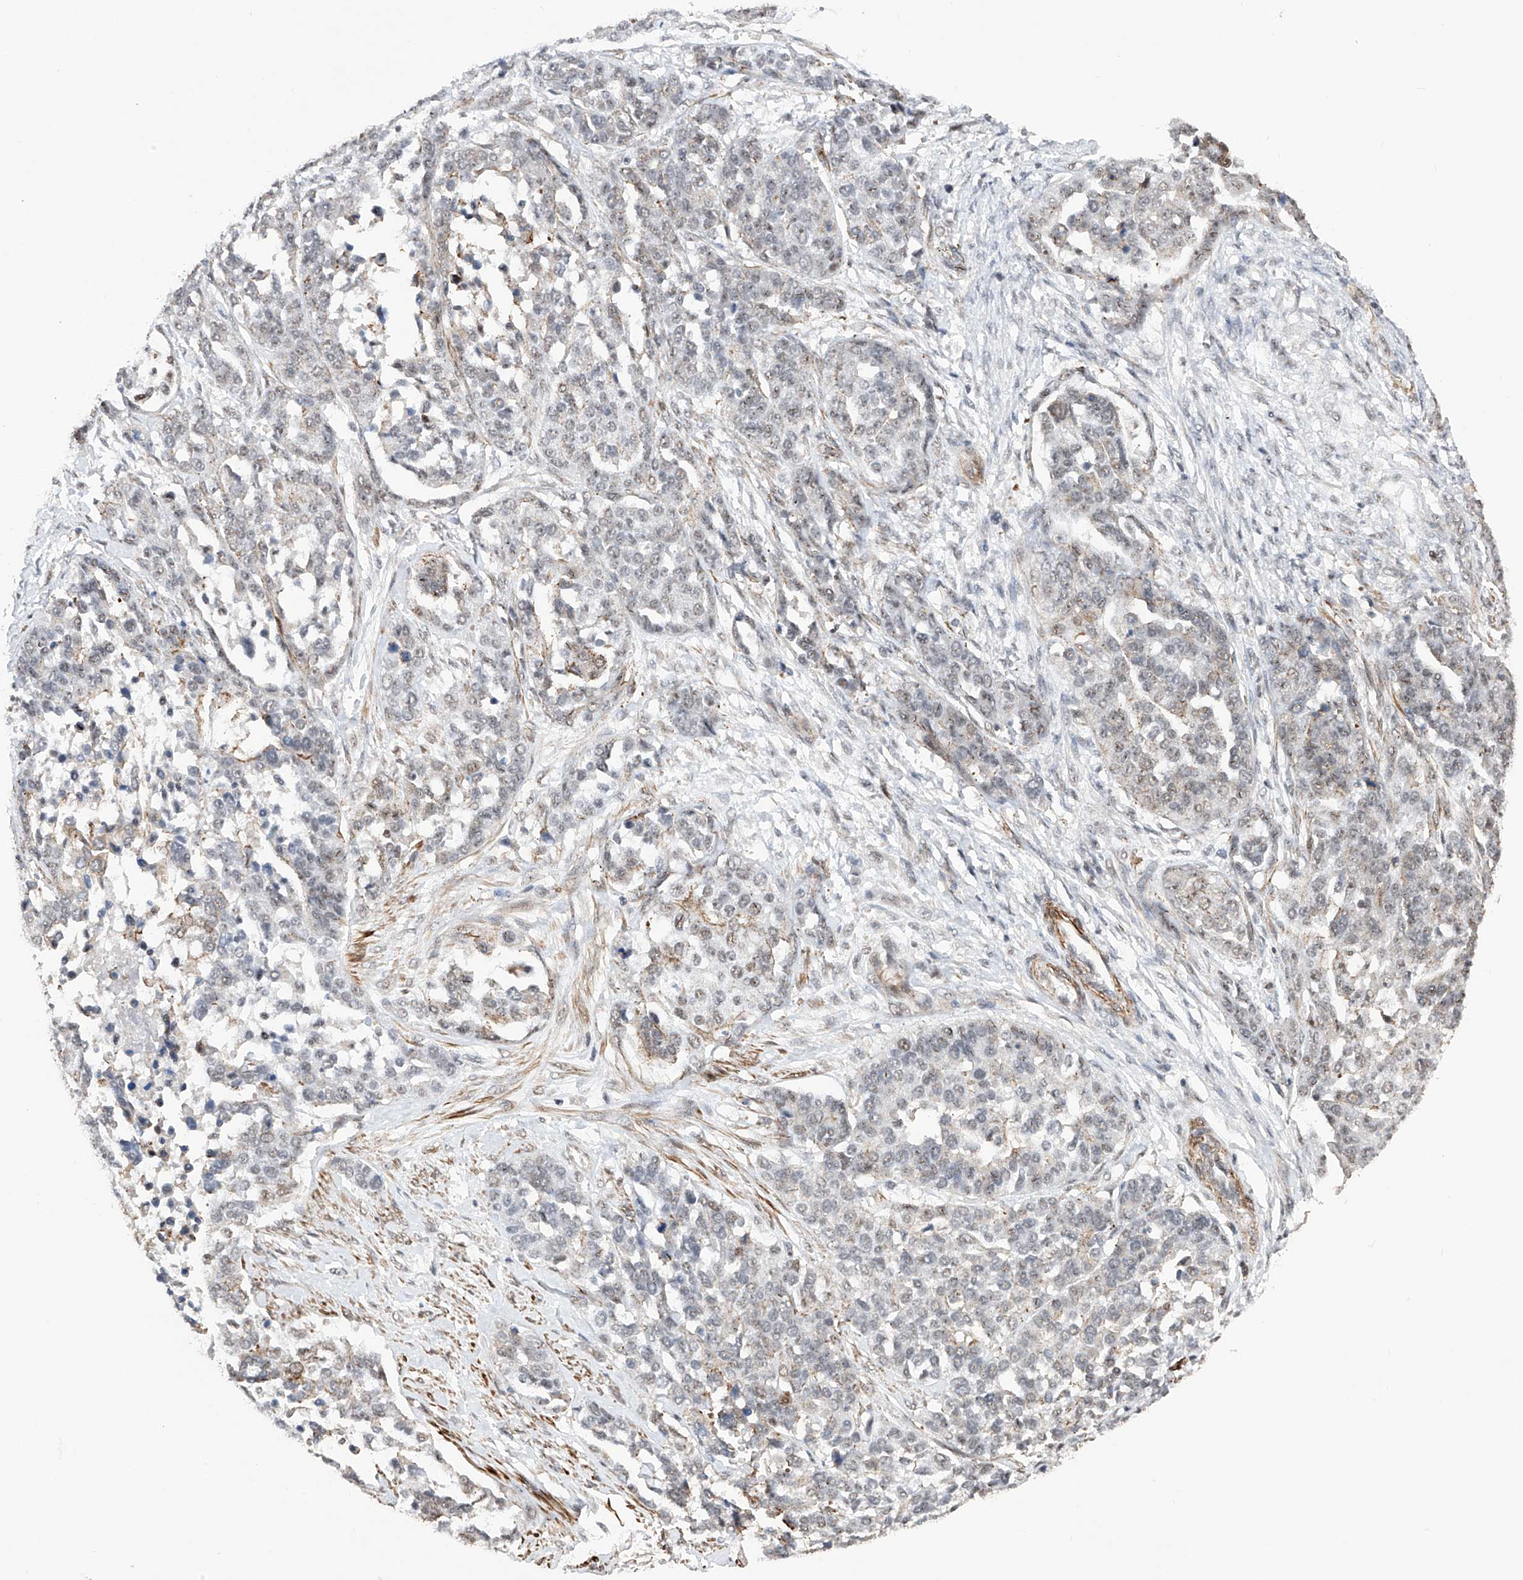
{"staining": {"intensity": "weak", "quantity": "<25%", "location": "nuclear"}, "tissue": "ovarian cancer", "cell_type": "Tumor cells", "image_type": "cancer", "snomed": [{"axis": "morphology", "description": "Cystadenocarcinoma, serous, NOS"}, {"axis": "topography", "description": "Ovary"}], "caption": "Ovarian cancer (serous cystadenocarcinoma) stained for a protein using IHC displays no staining tumor cells.", "gene": "NFATC4", "patient": {"sex": "female", "age": 44}}